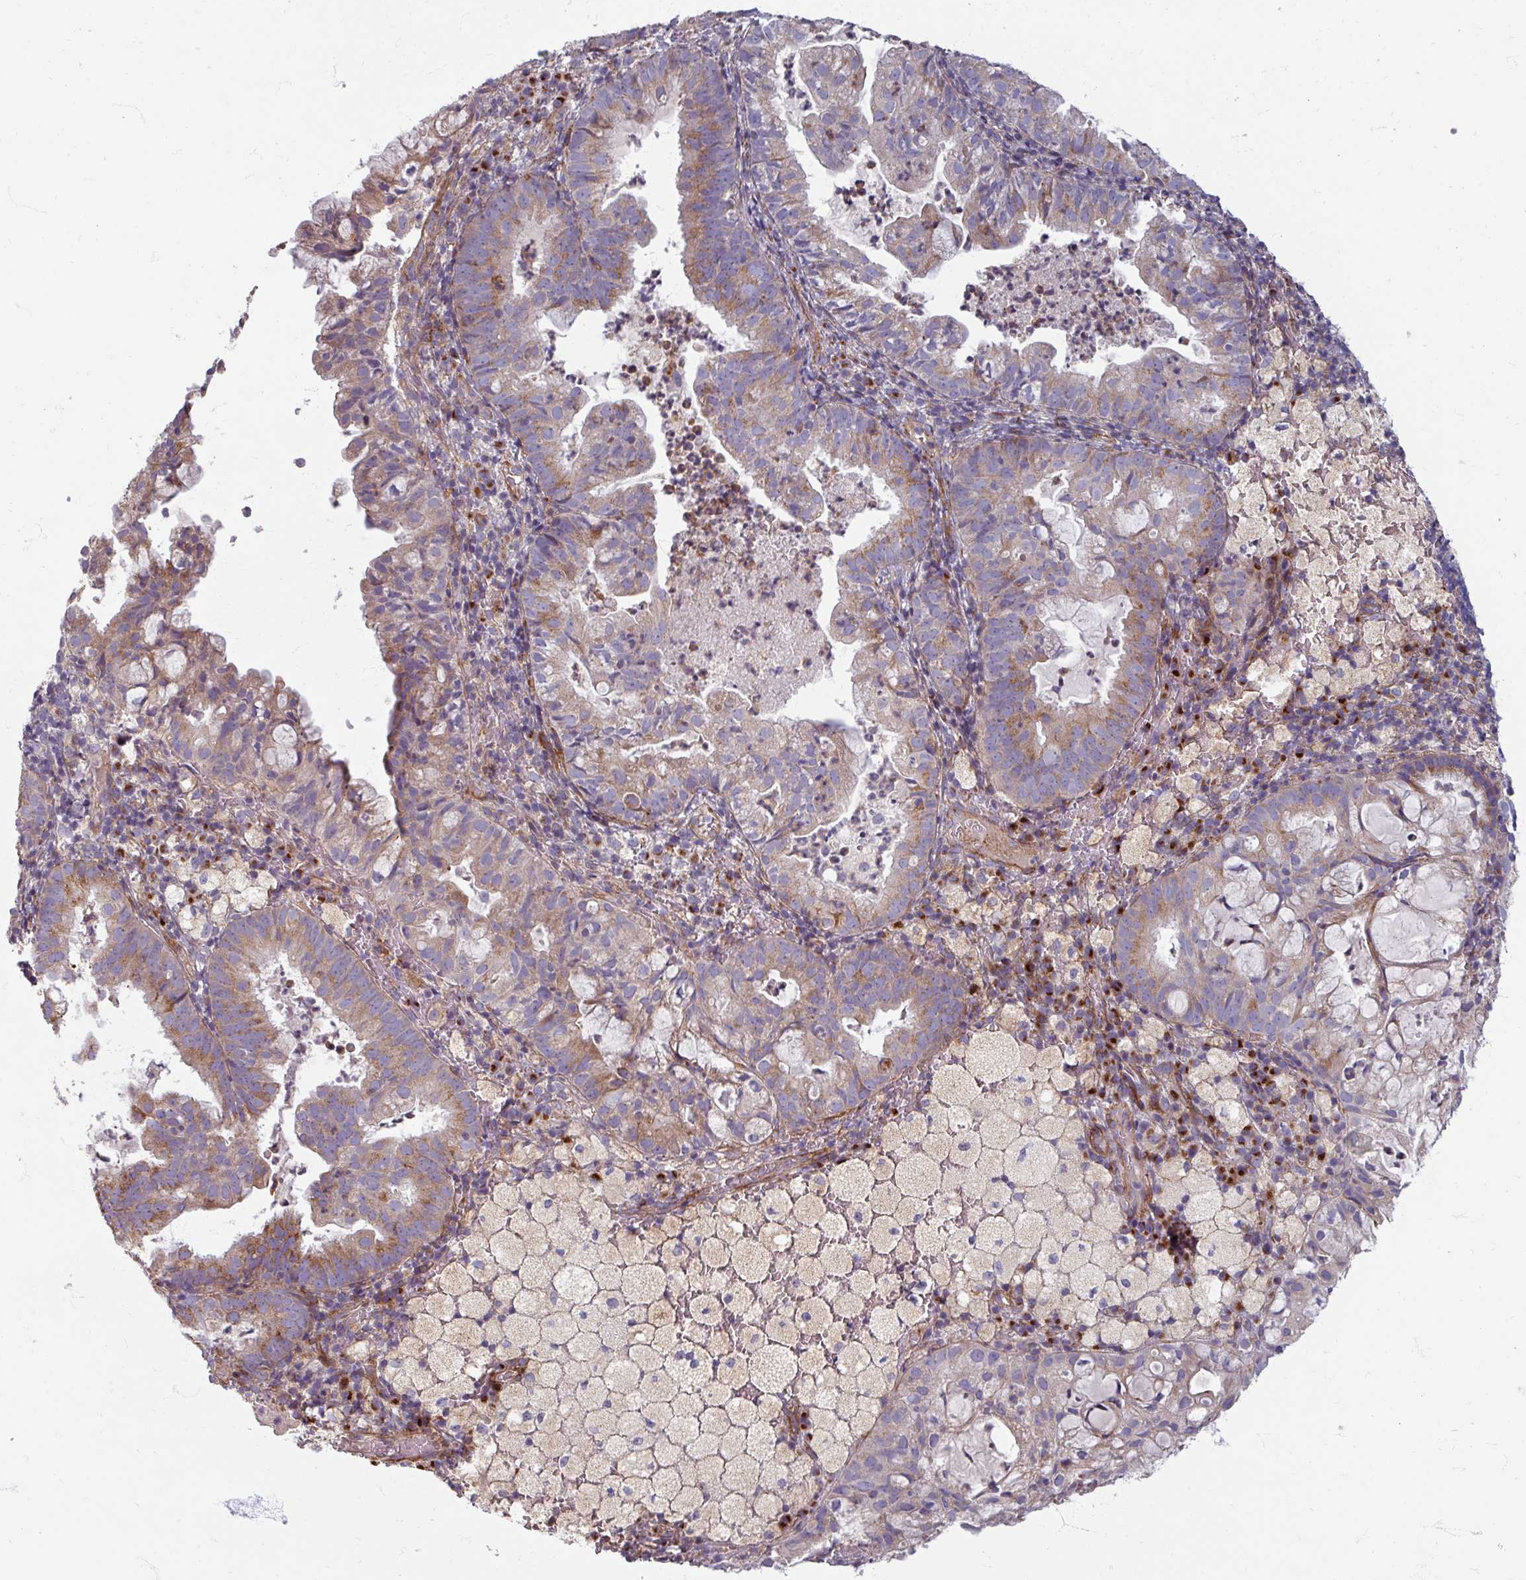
{"staining": {"intensity": "moderate", "quantity": "25%-75%", "location": "cytoplasmic/membranous"}, "tissue": "endometrial cancer", "cell_type": "Tumor cells", "image_type": "cancer", "snomed": [{"axis": "morphology", "description": "Adenocarcinoma, NOS"}, {"axis": "topography", "description": "Endometrium"}], "caption": "Immunohistochemical staining of adenocarcinoma (endometrial) displays medium levels of moderate cytoplasmic/membranous protein staining in approximately 25%-75% of tumor cells.", "gene": "GABARAPL1", "patient": {"sex": "female", "age": 80}}